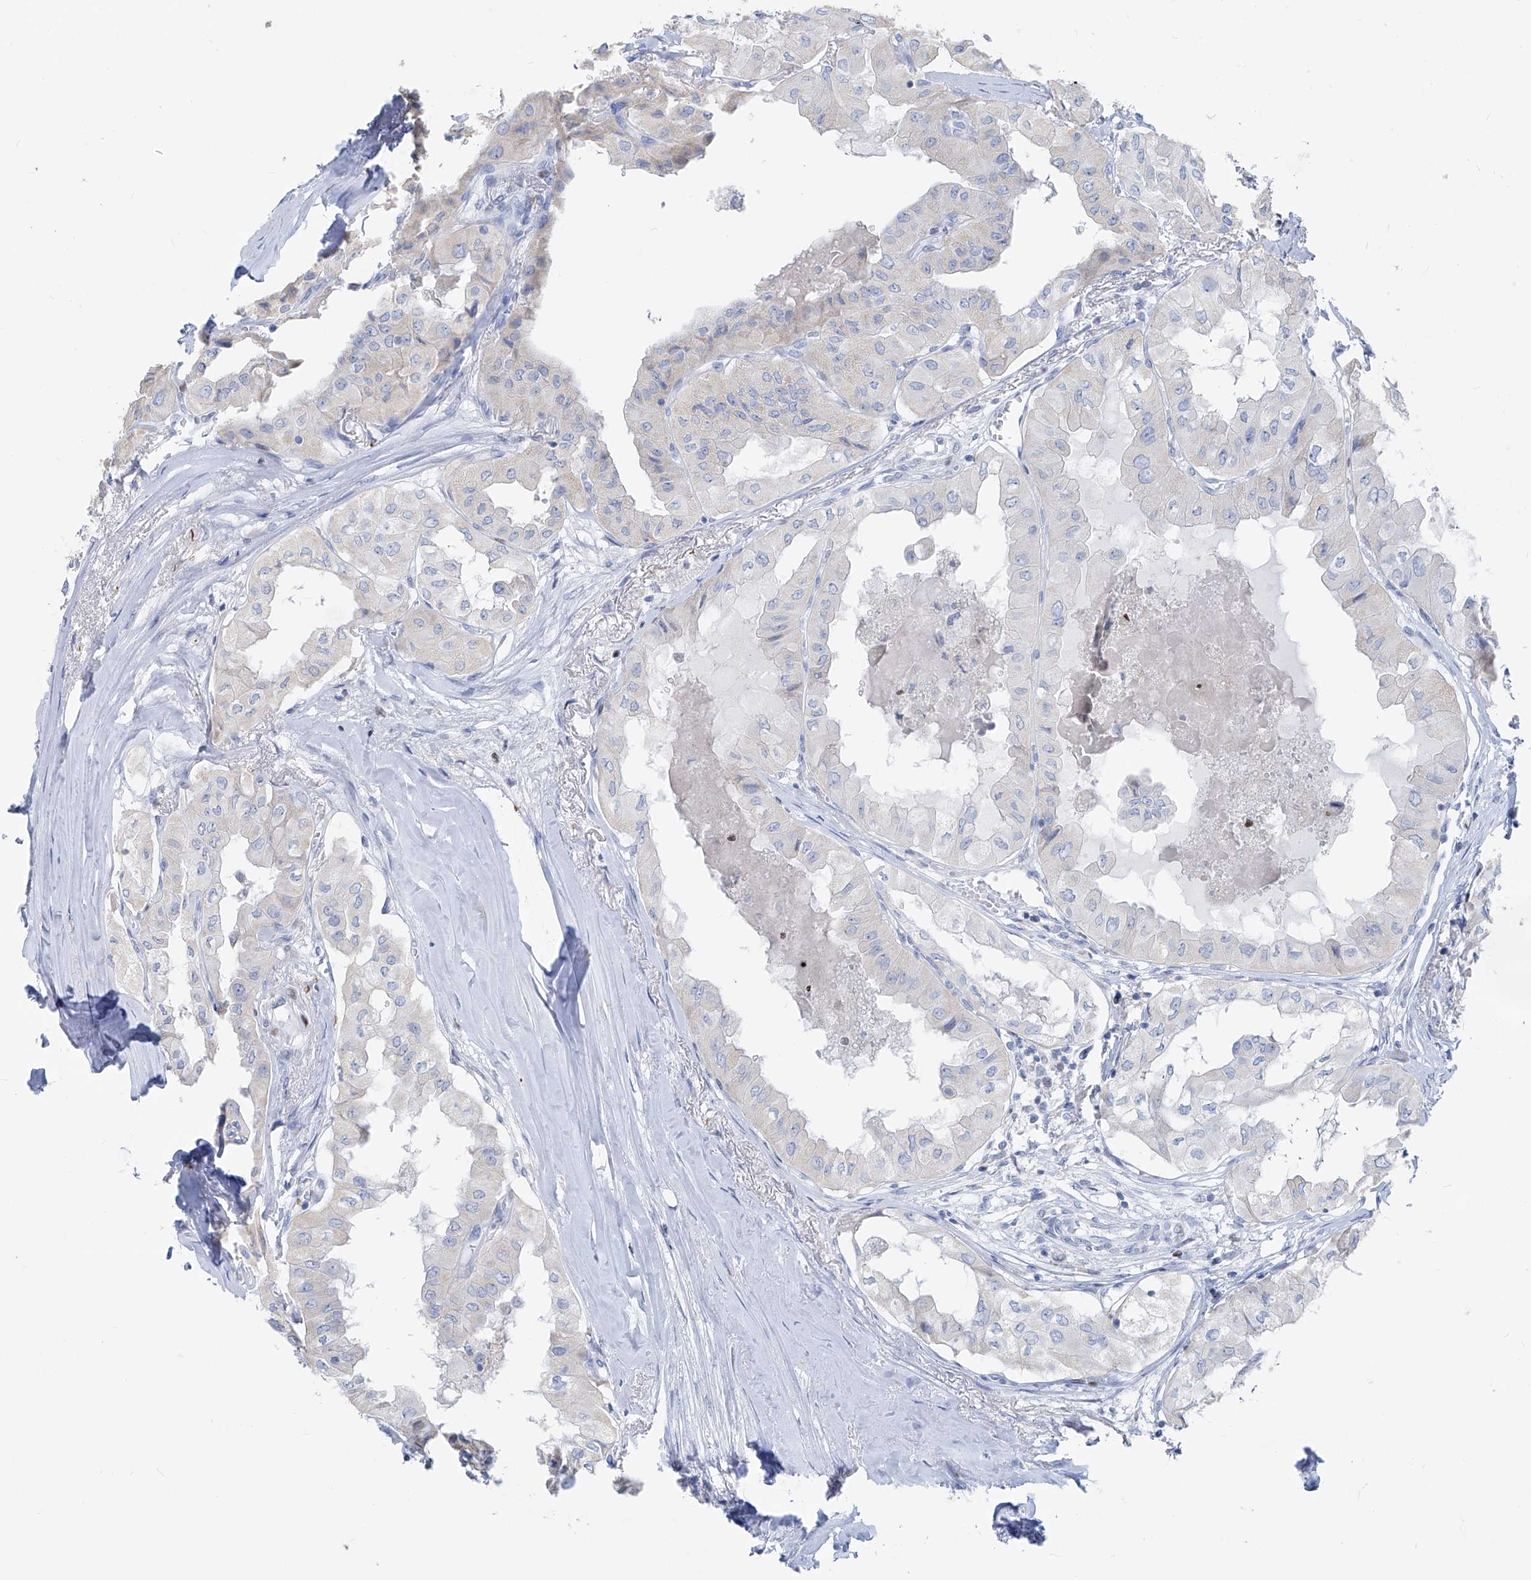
{"staining": {"intensity": "negative", "quantity": "none", "location": "none"}, "tissue": "thyroid cancer", "cell_type": "Tumor cells", "image_type": "cancer", "snomed": [{"axis": "morphology", "description": "Papillary adenocarcinoma, NOS"}, {"axis": "topography", "description": "Thyroid gland"}], "caption": "Protein analysis of papillary adenocarcinoma (thyroid) displays no significant staining in tumor cells.", "gene": "FRS3", "patient": {"sex": "female", "age": 59}}